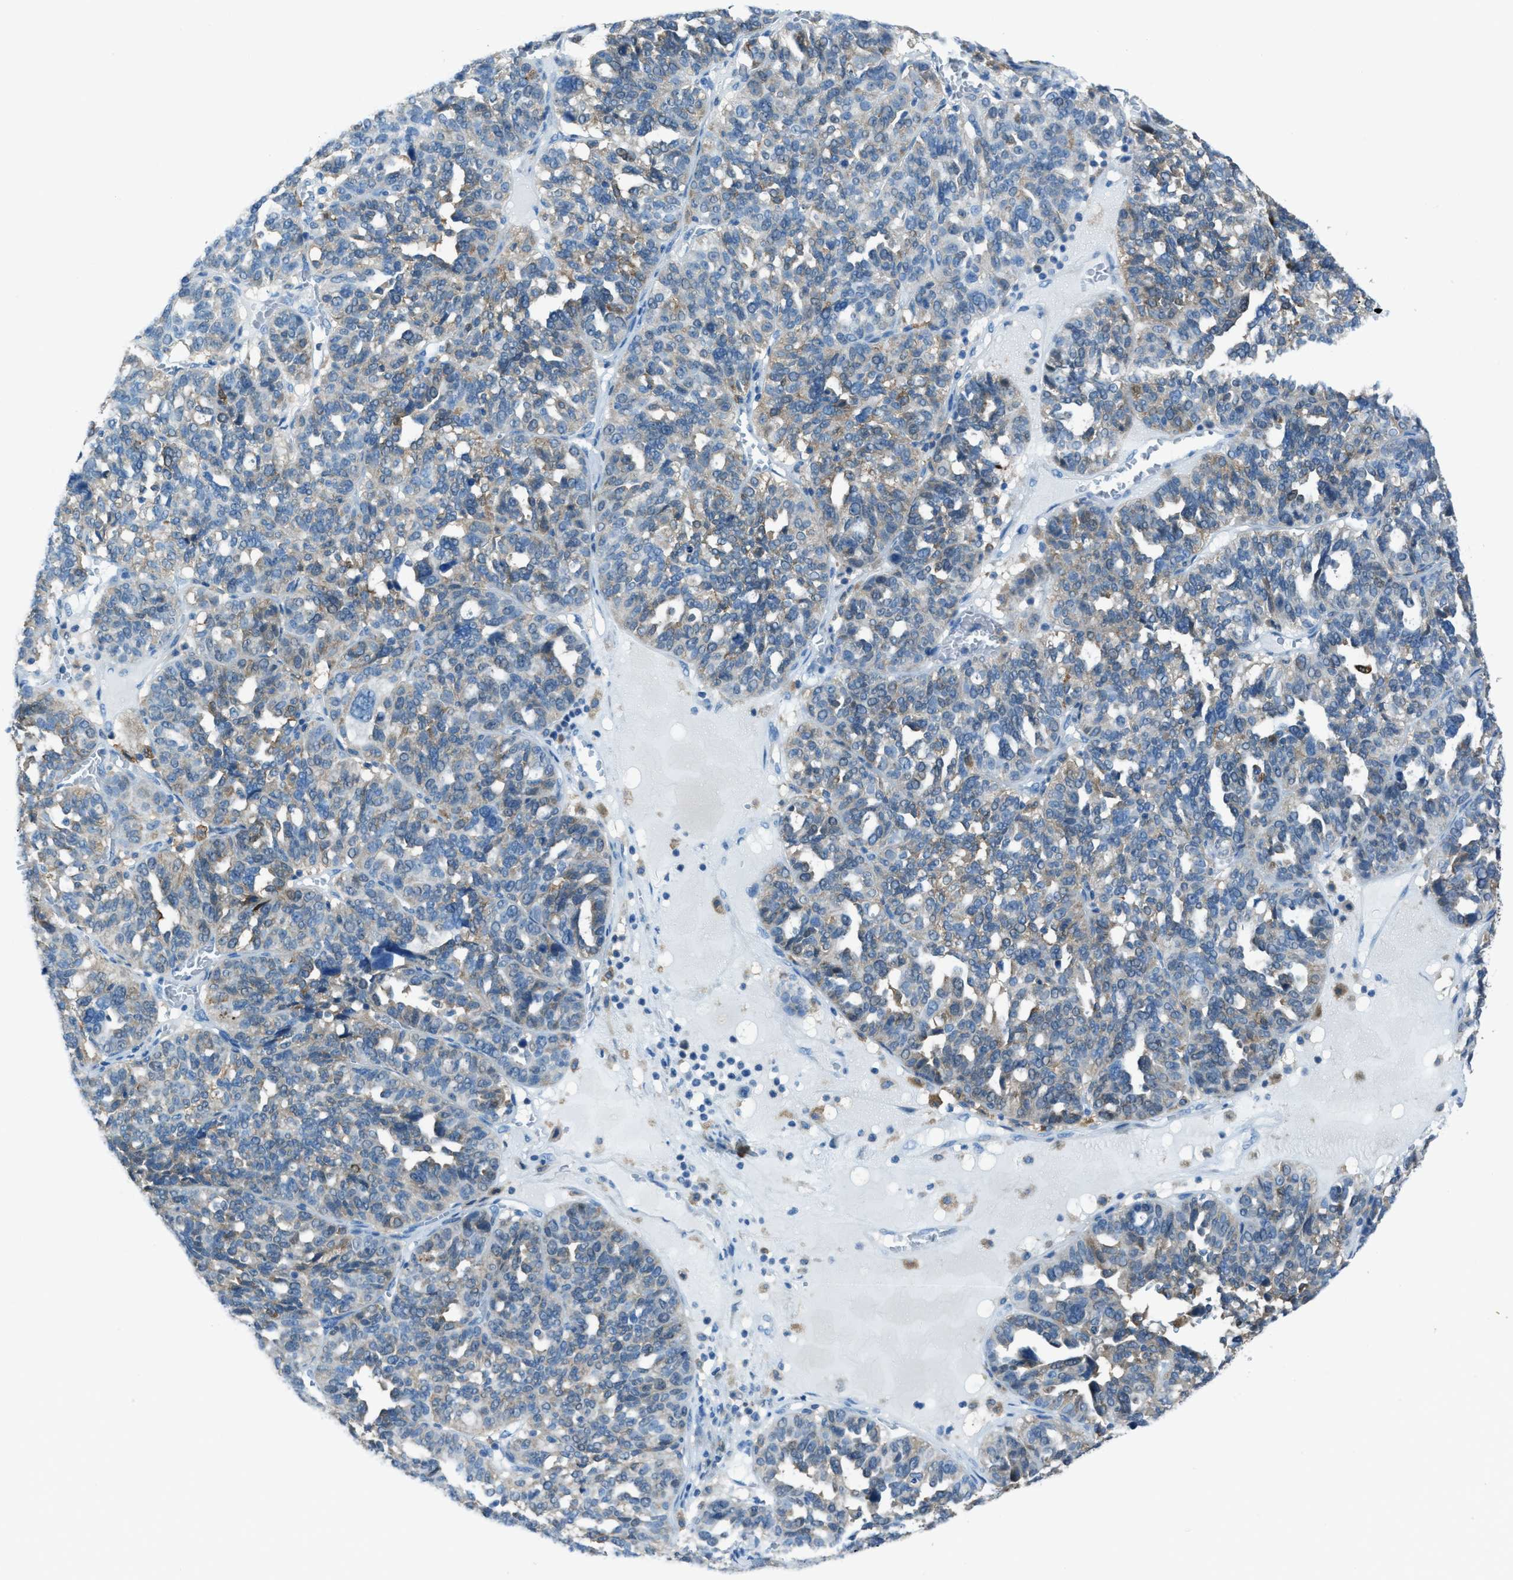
{"staining": {"intensity": "weak", "quantity": "25%-75%", "location": "cytoplasmic/membranous"}, "tissue": "ovarian cancer", "cell_type": "Tumor cells", "image_type": "cancer", "snomed": [{"axis": "morphology", "description": "Cystadenocarcinoma, serous, NOS"}, {"axis": "topography", "description": "Ovary"}], "caption": "Immunohistochemical staining of serous cystadenocarcinoma (ovarian) demonstrates low levels of weak cytoplasmic/membranous staining in approximately 25%-75% of tumor cells.", "gene": "MATCAP2", "patient": {"sex": "female", "age": 59}}